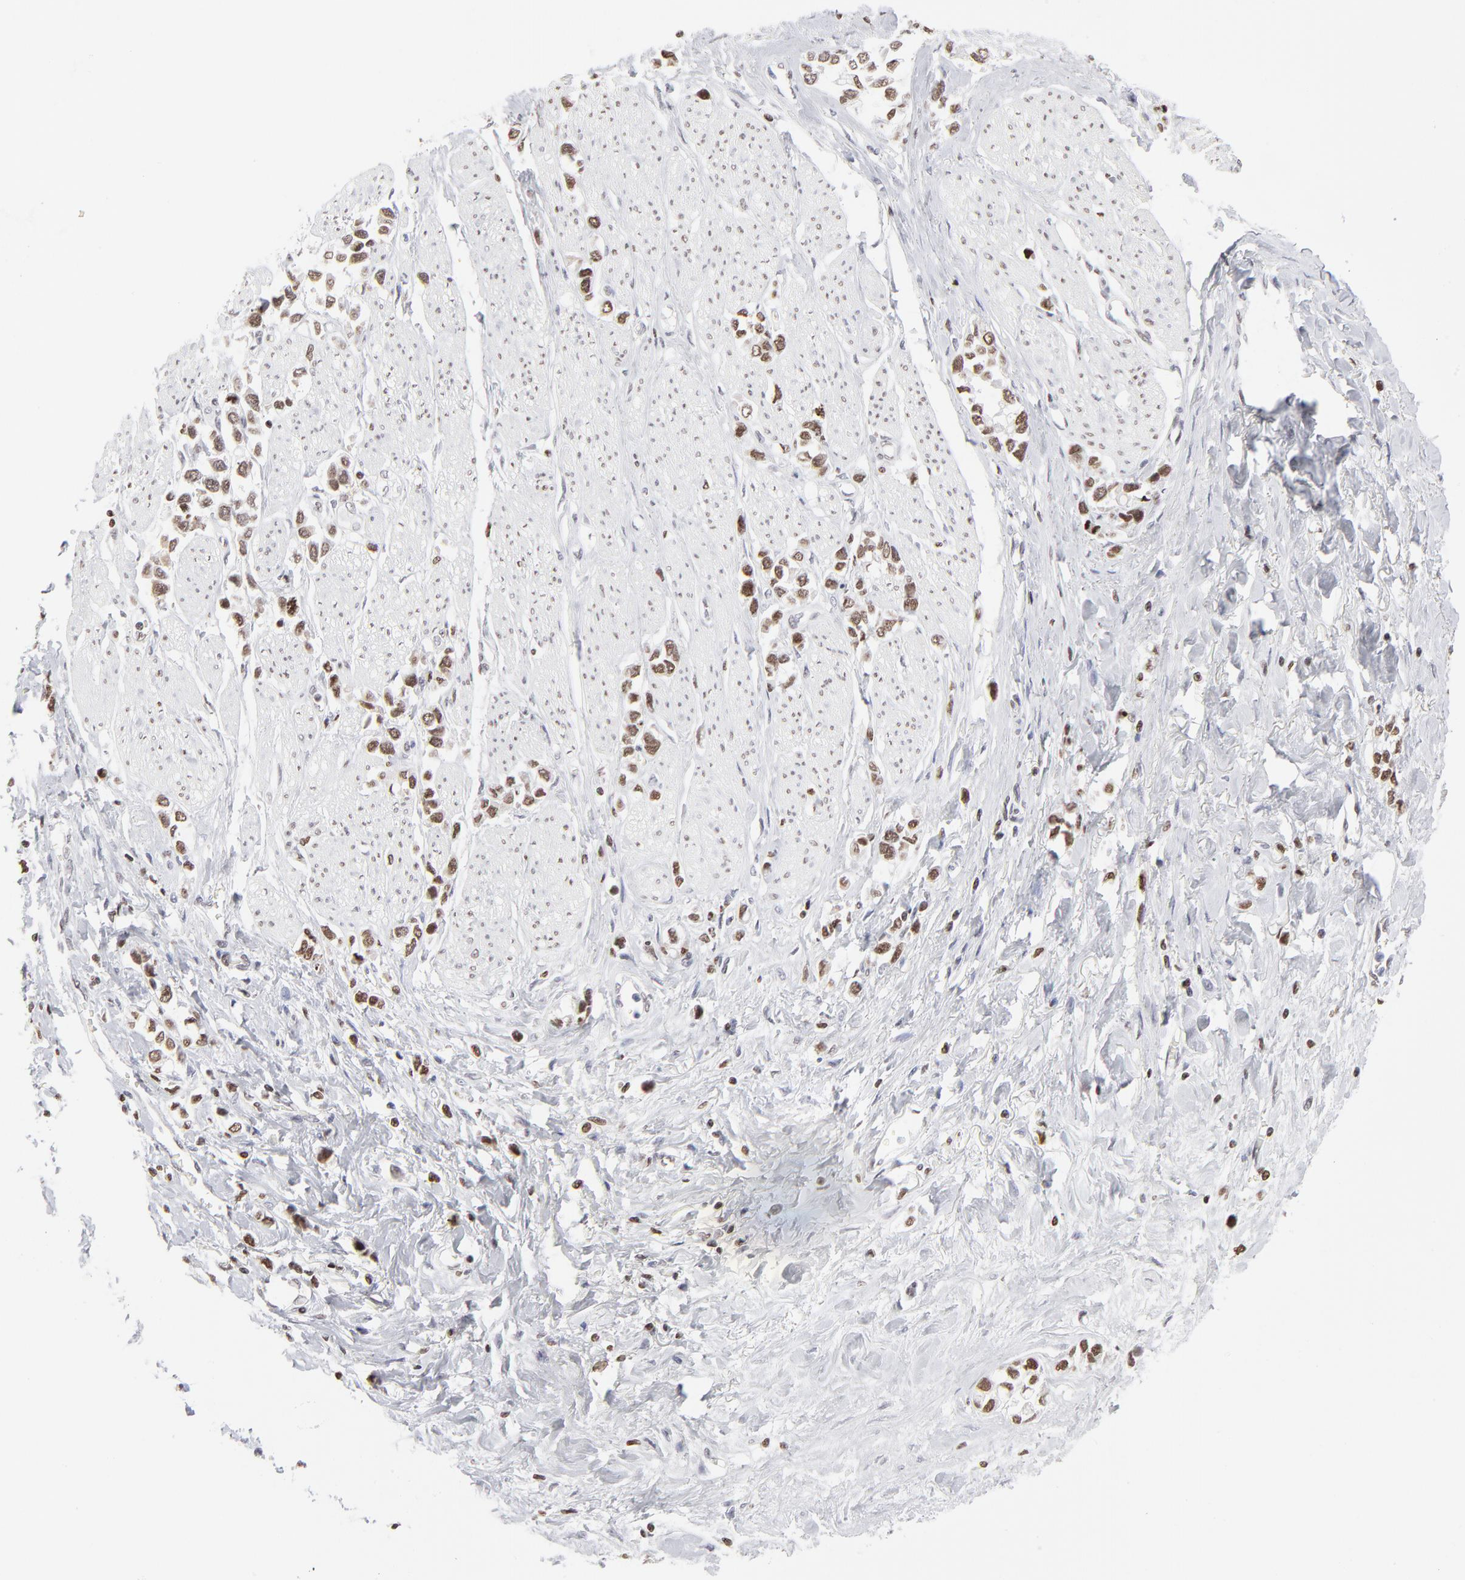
{"staining": {"intensity": "moderate", "quantity": ">75%", "location": "nuclear"}, "tissue": "stomach cancer", "cell_type": "Tumor cells", "image_type": "cancer", "snomed": [{"axis": "morphology", "description": "Adenocarcinoma, NOS"}, {"axis": "topography", "description": "Stomach, upper"}], "caption": "Stomach cancer was stained to show a protein in brown. There is medium levels of moderate nuclear positivity in approximately >75% of tumor cells. (Stains: DAB (3,3'-diaminobenzidine) in brown, nuclei in blue, Microscopy: brightfield microscopy at high magnification).", "gene": "PARP1", "patient": {"sex": "male", "age": 76}}